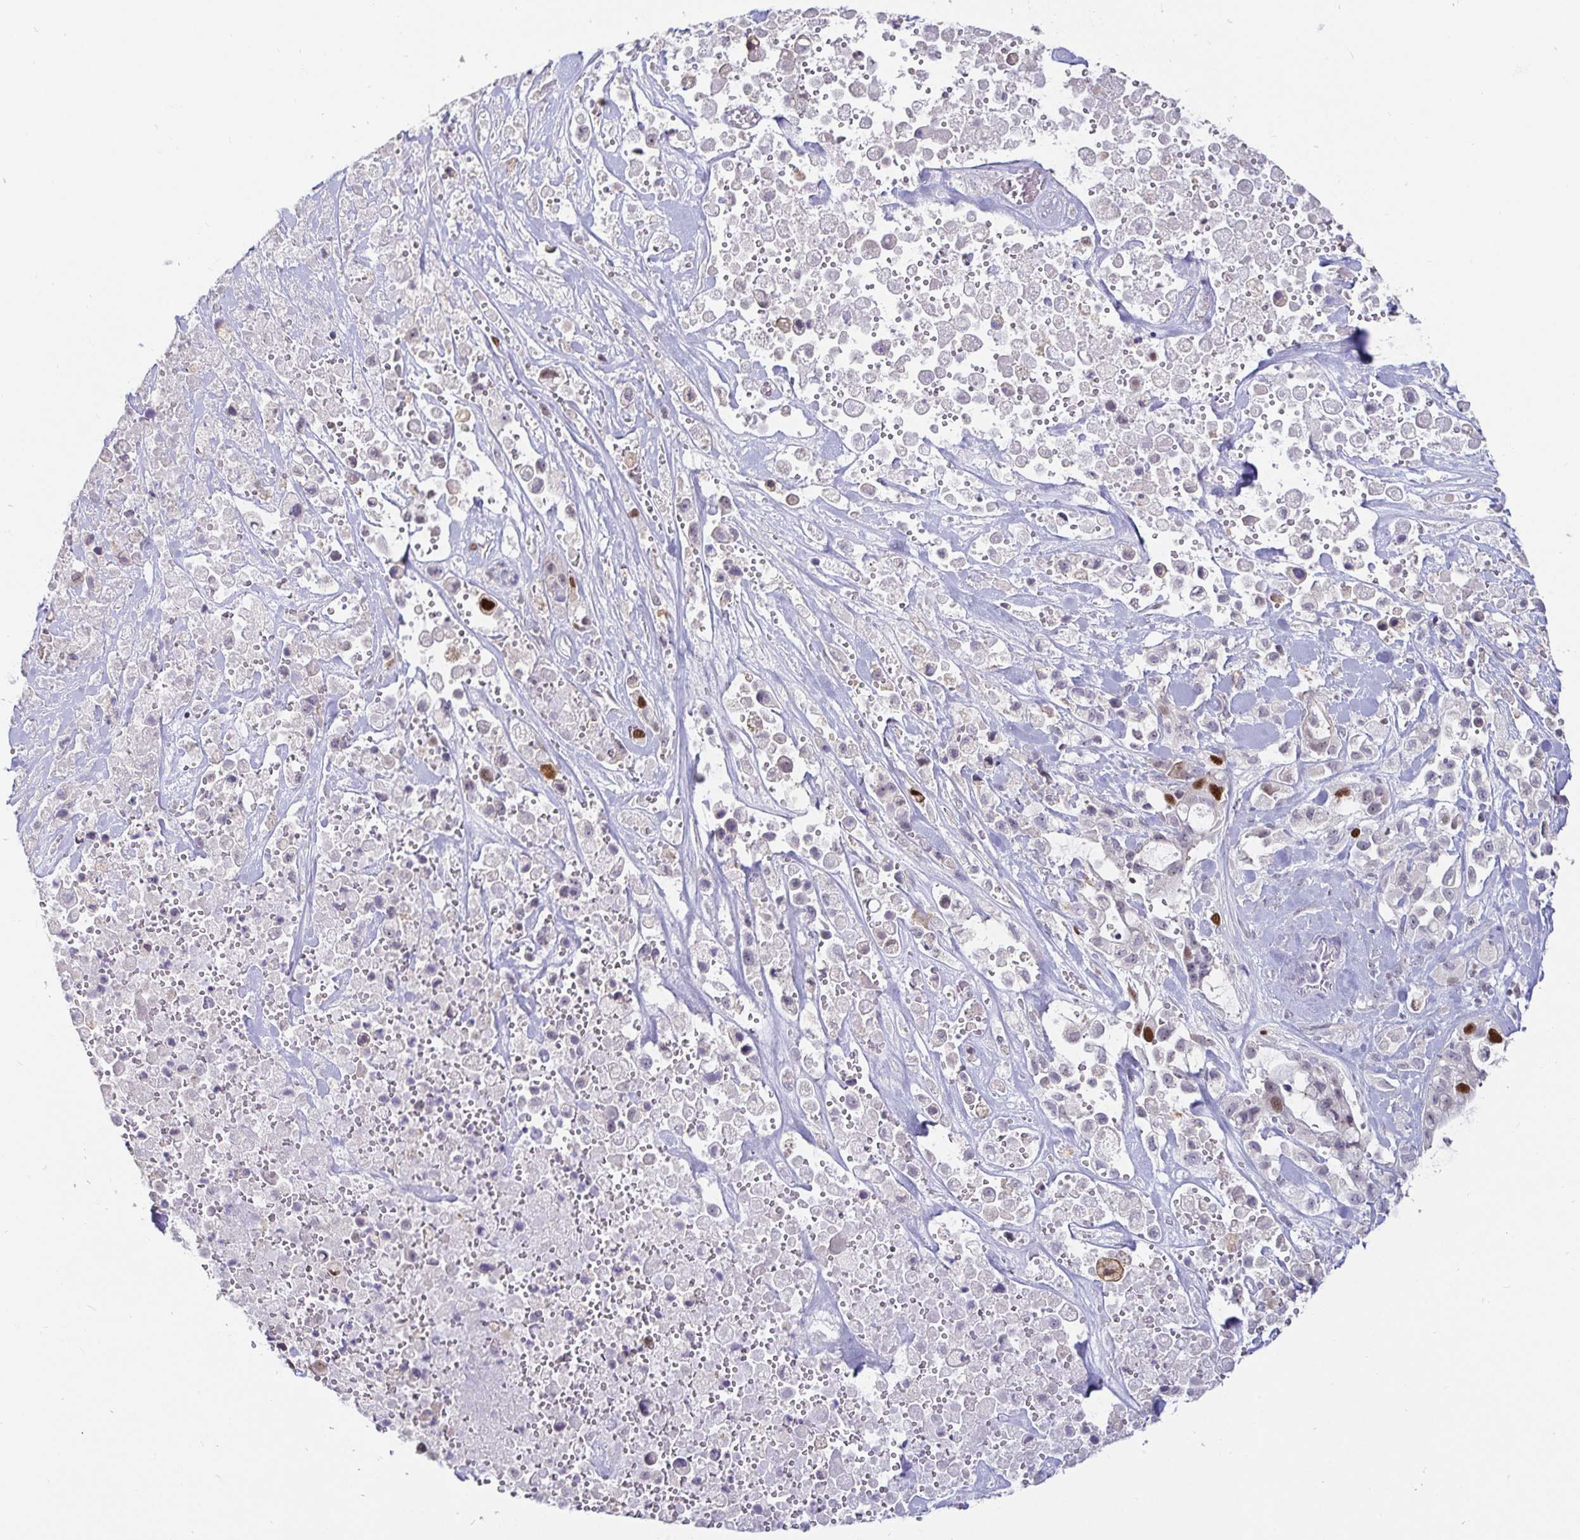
{"staining": {"intensity": "strong", "quantity": "<25%", "location": "nuclear"}, "tissue": "pancreatic cancer", "cell_type": "Tumor cells", "image_type": "cancer", "snomed": [{"axis": "morphology", "description": "Adenocarcinoma, NOS"}, {"axis": "topography", "description": "Pancreas"}], "caption": "Tumor cells exhibit medium levels of strong nuclear expression in approximately <25% of cells in adenocarcinoma (pancreatic).", "gene": "ANLN", "patient": {"sex": "male", "age": 44}}